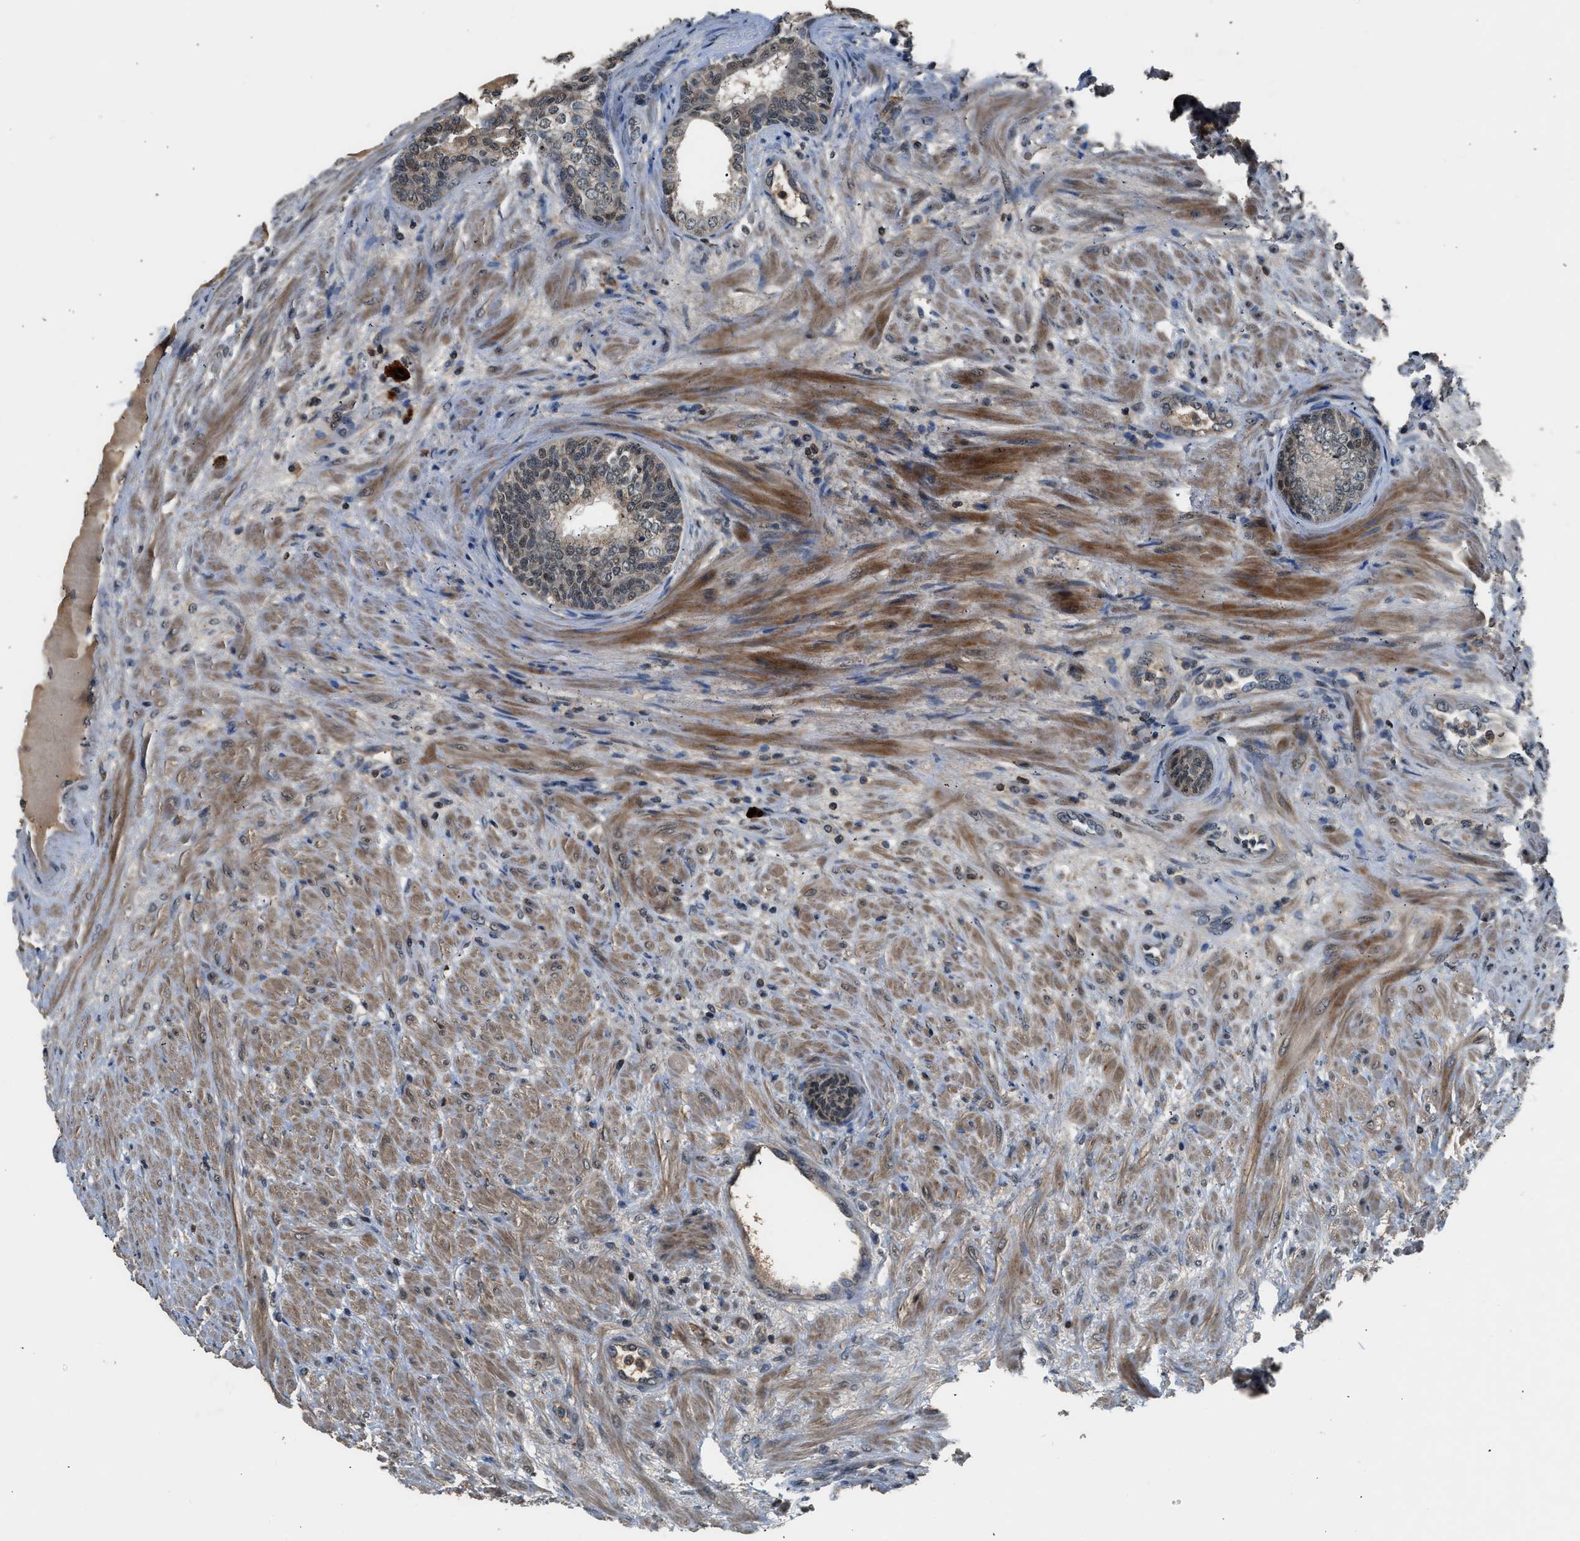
{"staining": {"intensity": "moderate", "quantity": "25%-75%", "location": "cytoplasmic/membranous"}, "tissue": "prostate", "cell_type": "Glandular cells", "image_type": "normal", "snomed": [{"axis": "morphology", "description": "Normal tissue, NOS"}, {"axis": "topography", "description": "Prostate"}], "caption": "A medium amount of moderate cytoplasmic/membranous staining is seen in about 25%-75% of glandular cells in benign prostate.", "gene": "SLC15A4", "patient": {"sex": "male", "age": 76}}